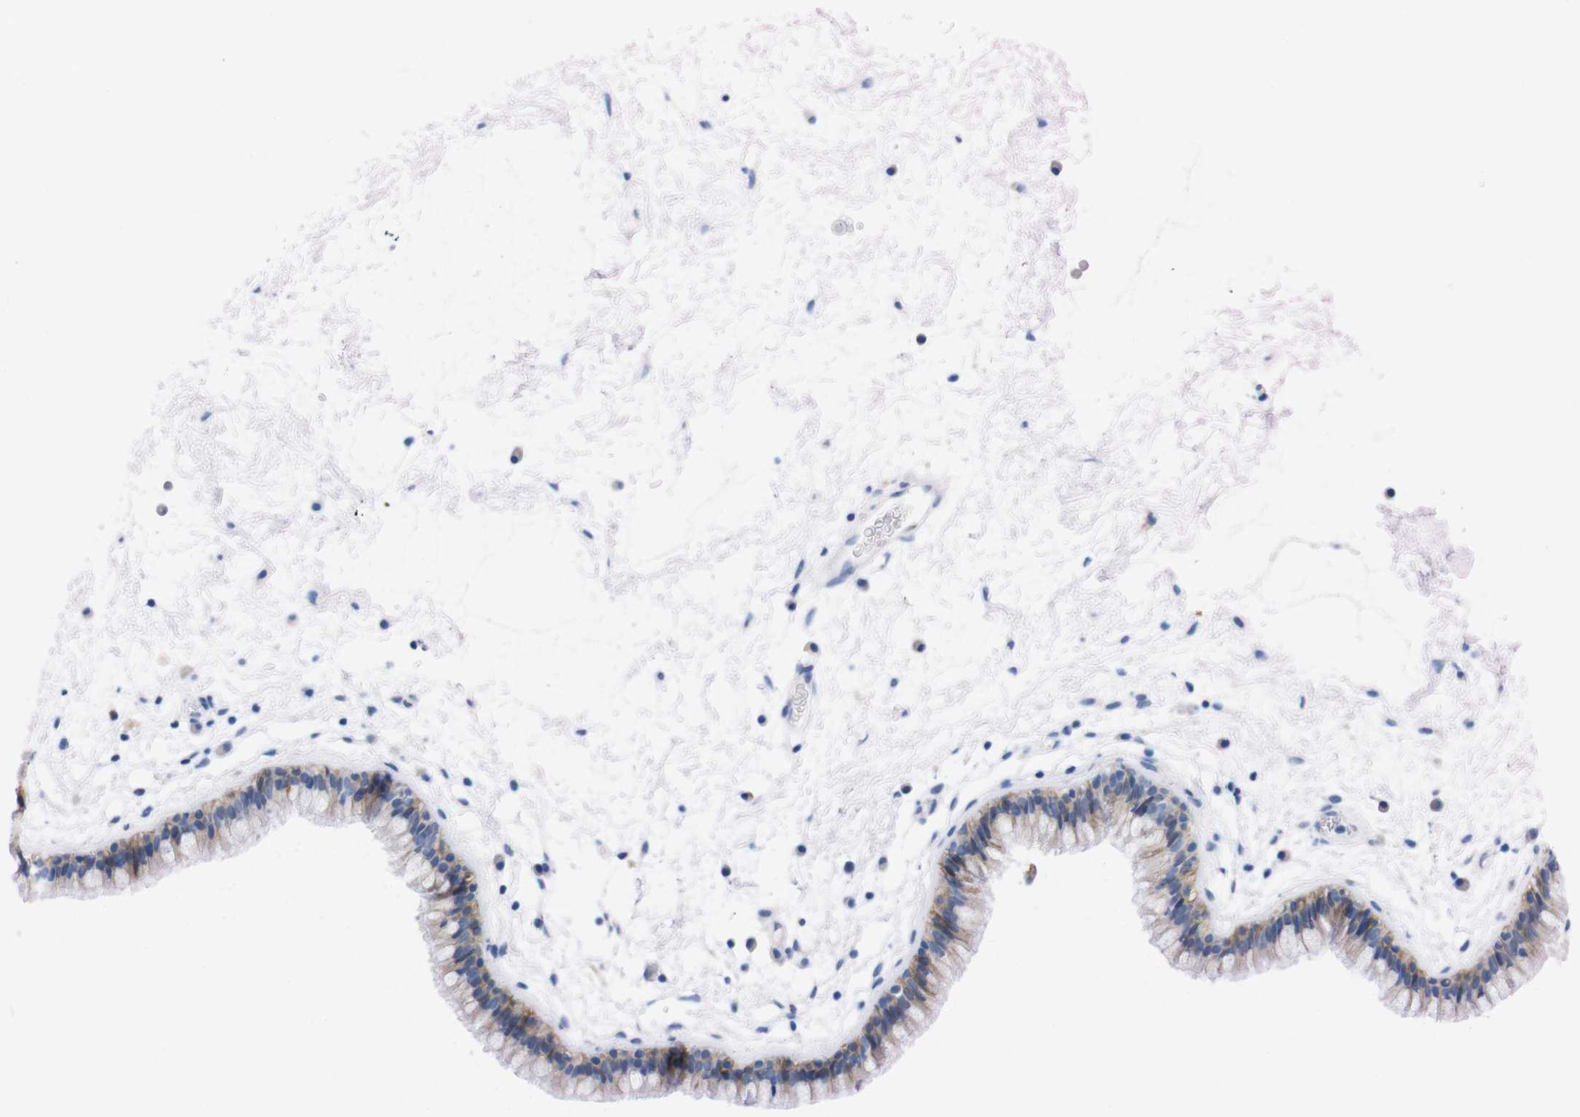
{"staining": {"intensity": "strong", "quantity": ">75%", "location": "cytoplasmic/membranous"}, "tissue": "nasopharynx", "cell_type": "Respiratory epithelial cells", "image_type": "normal", "snomed": [{"axis": "morphology", "description": "Normal tissue, NOS"}, {"axis": "morphology", "description": "Inflammation, NOS"}, {"axis": "topography", "description": "Nasopharynx"}], "caption": "Protein staining of normal nasopharynx reveals strong cytoplasmic/membranous positivity in approximately >75% of respiratory epithelial cells.", "gene": "TMEM243", "patient": {"sex": "male", "age": 48}}